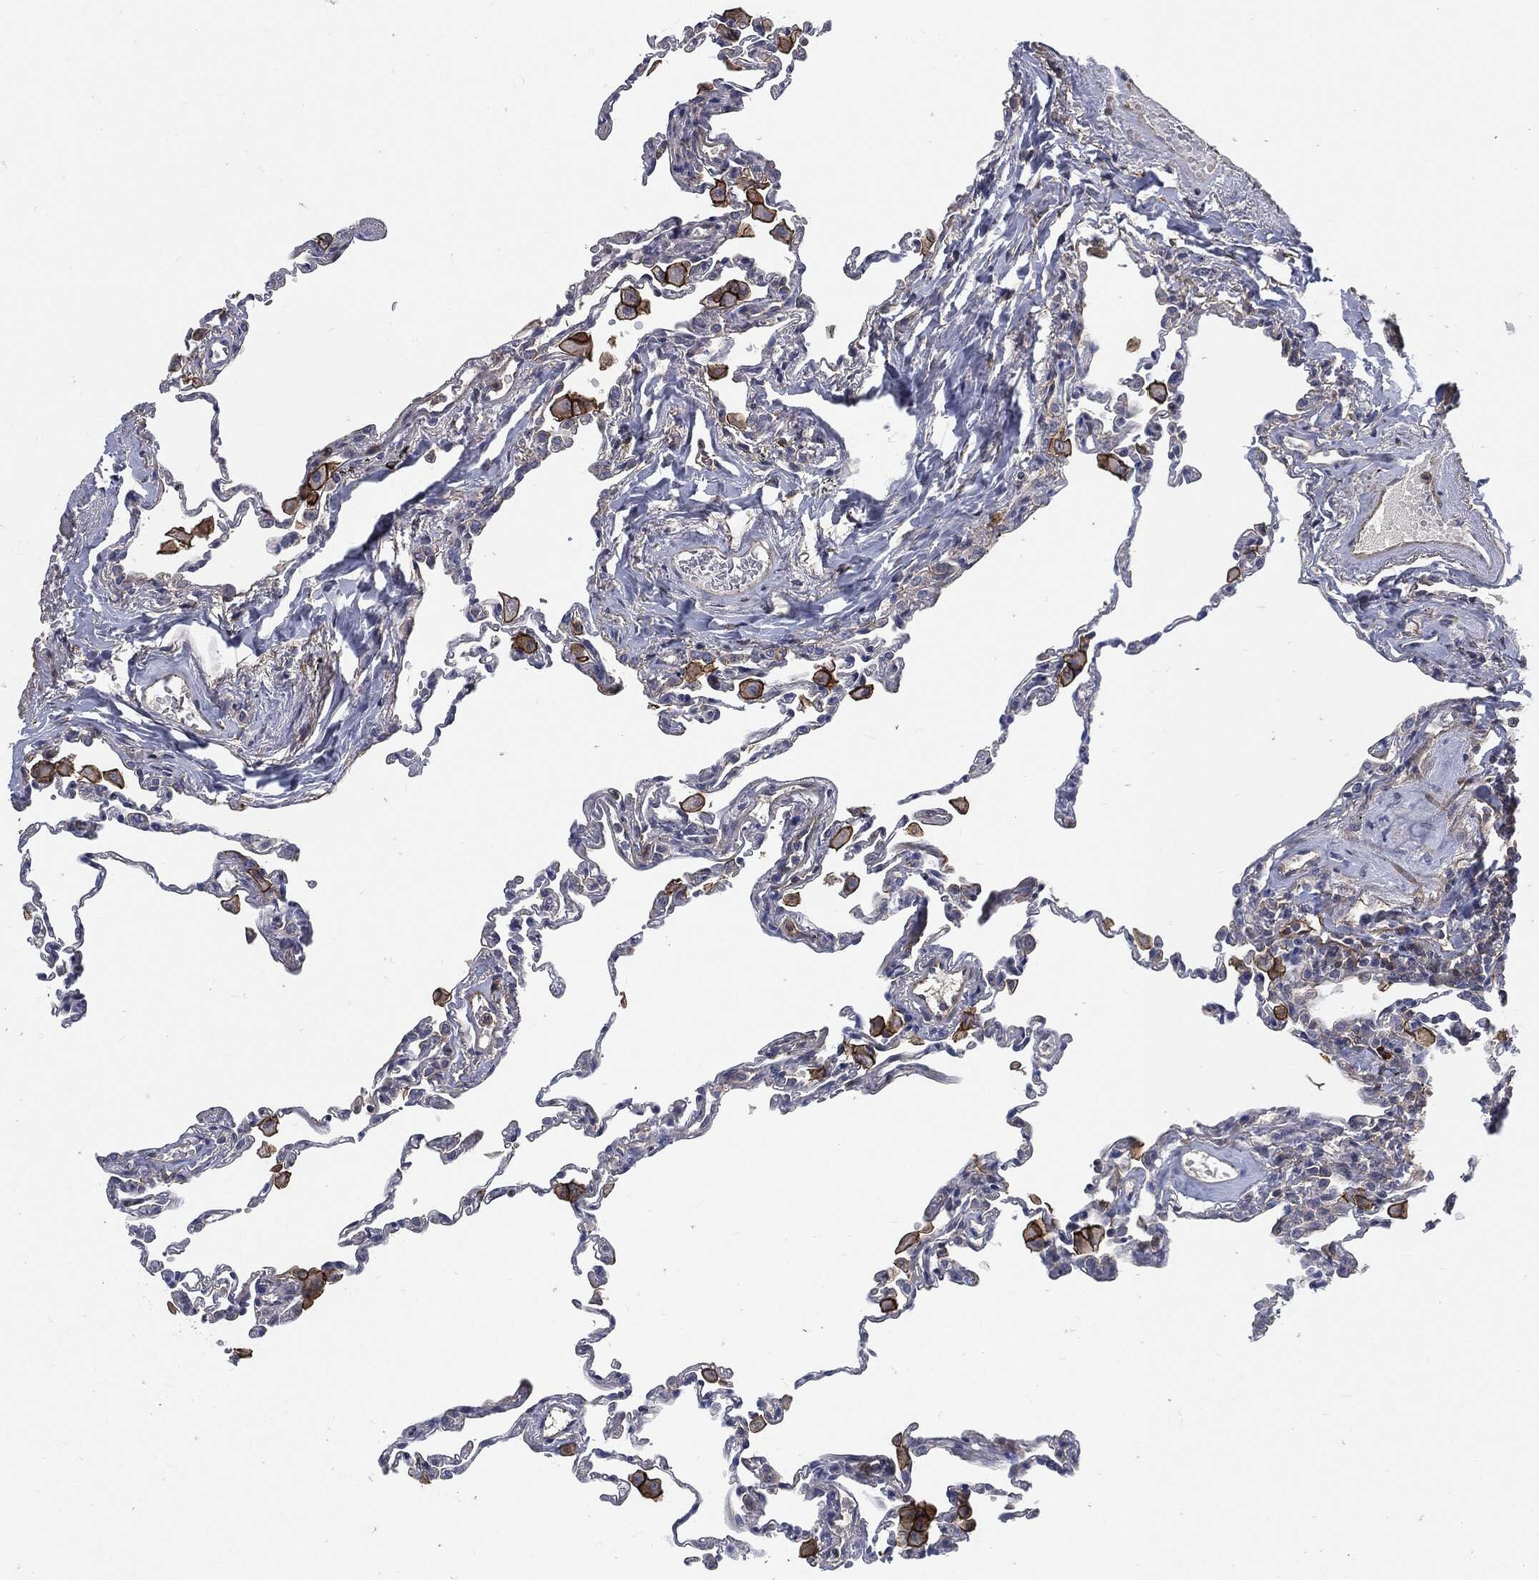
{"staining": {"intensity": "negative", "quantity": "none", "location": "none"}, "tissue": "lung", "cell_type": "Alveolar cells", "image_type": "normal", "snomed": [{"axis": "morphology", "description": "Normal tissue, NOS"}, {"axis": "topography", "description": "Lung"}], "caption": "Alveolar cells show no significant protein positivity in unremarkable lung.", "gene": "SVIL", "patient": {"sex": "female", "age": 57}}